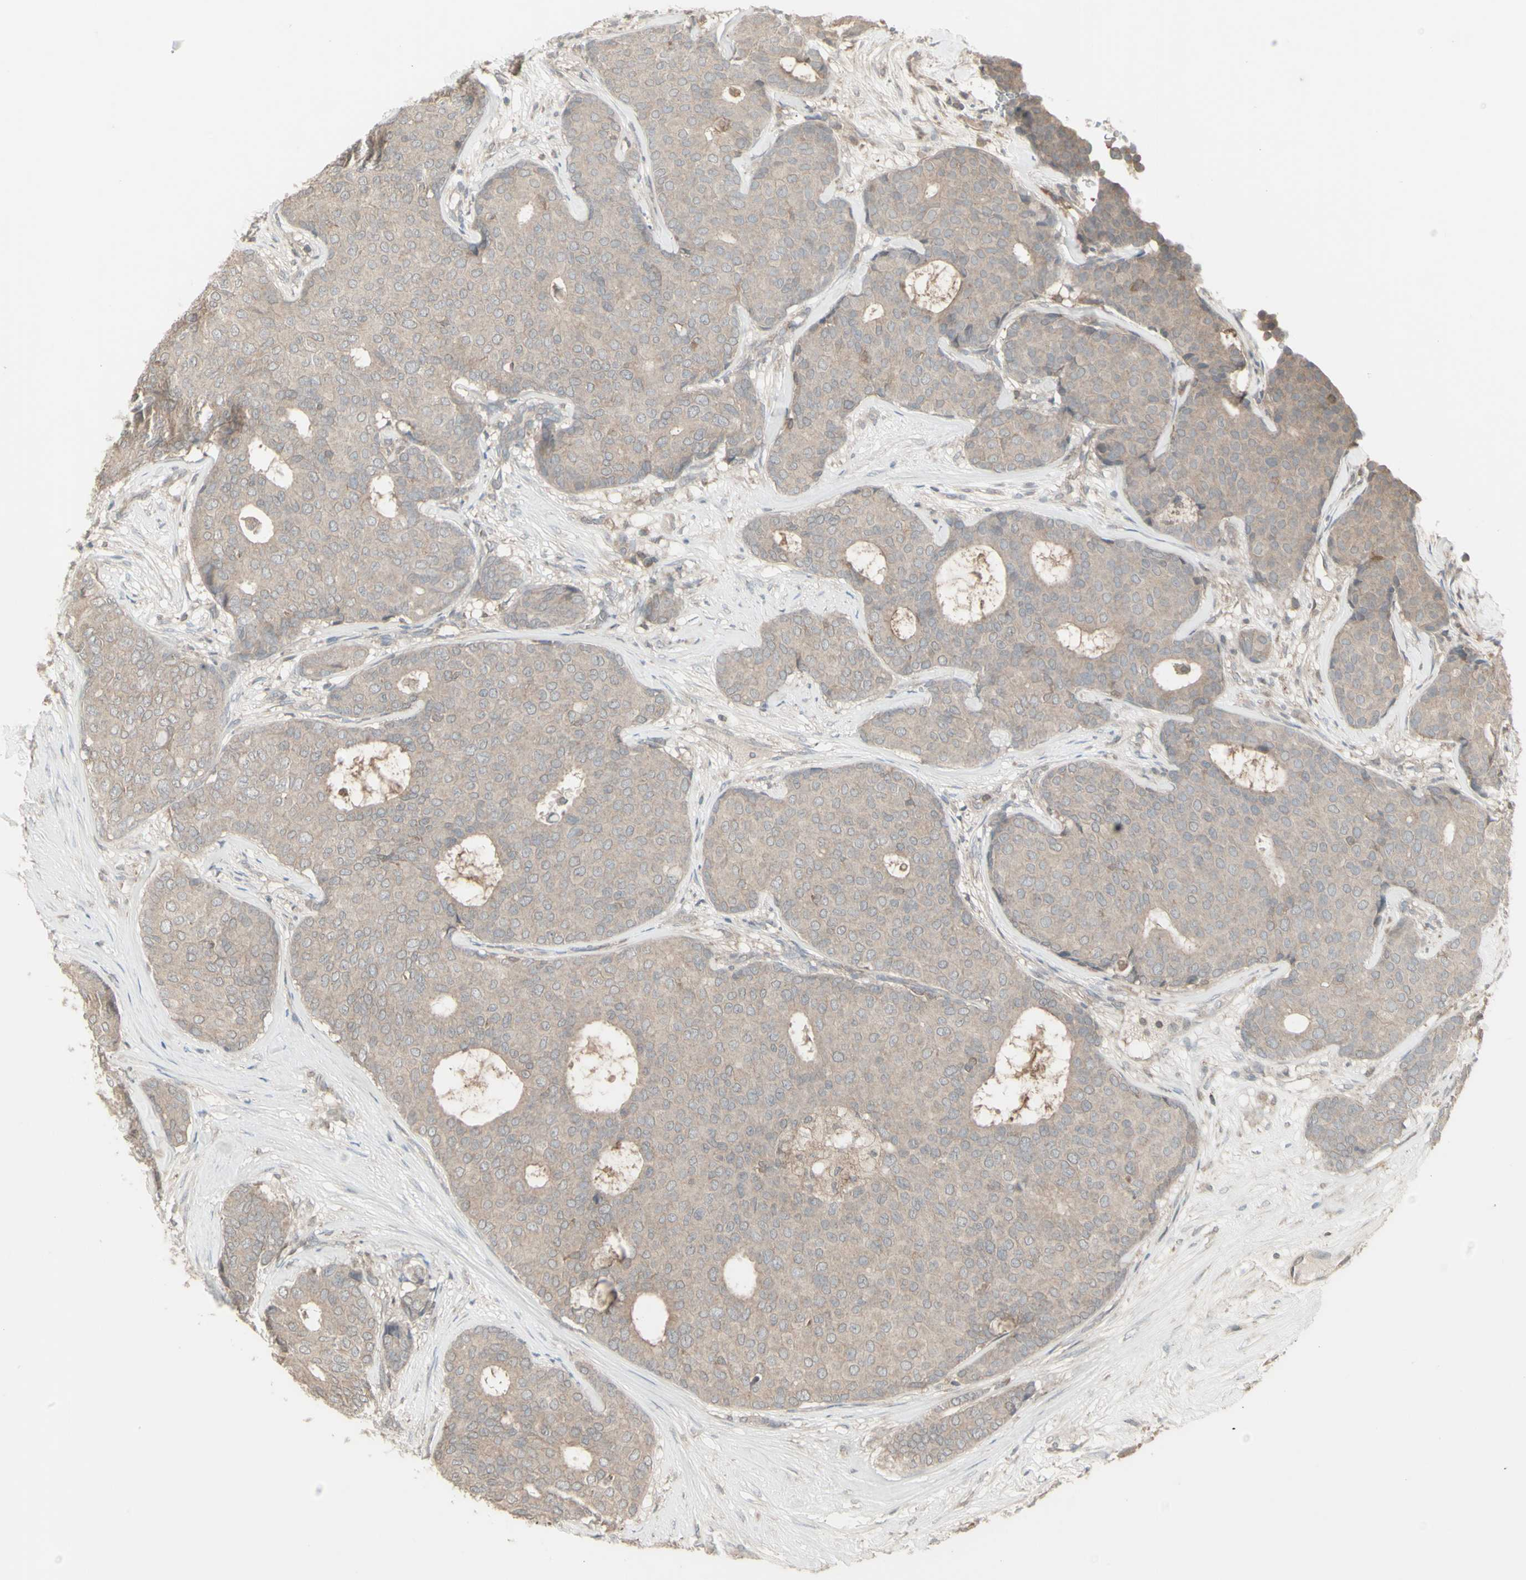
{"staining": {"intensity": "weak", "quantity": ">75%", "location": "cytoplasmic/membranous"}, "tissue": "breast cancer", "cell_type": "Tumor cells", "image_type": "cancer", "snomed": [{"axis": "morphology", "description": "Duct carcinoma"}, {"axis": "topography", "description": "Breast"}], "caption": "A micrograph of breast invasive ductal carcinoma stained for a protein exhibits weak cytoplasmic/membranous brown staining in tumor cells.", "gene": "CSK", "patient": {"sex": "female", "age": 75}}